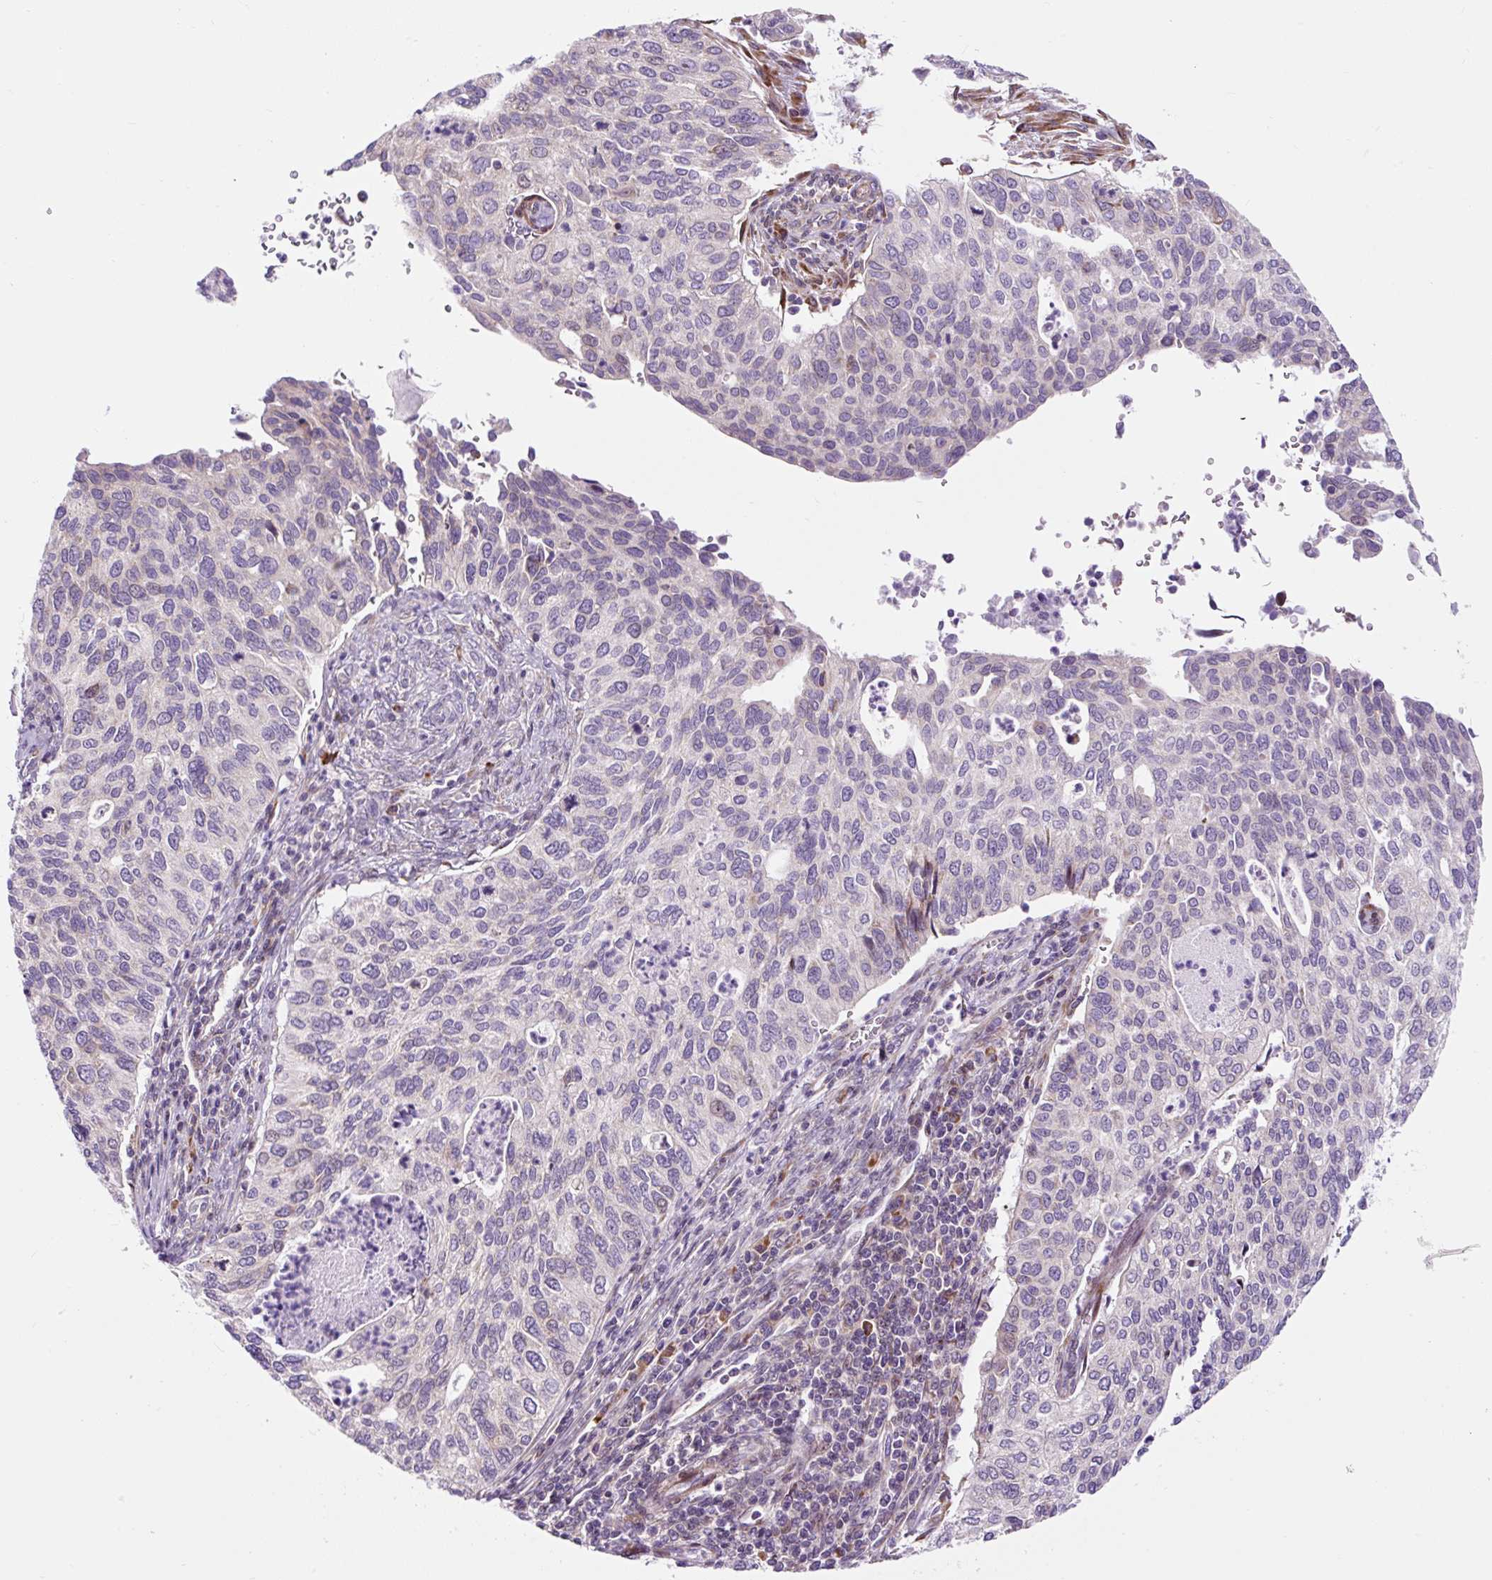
{"staining": {"intensity": "negative", "quantity": "none", "location": "none"}, "tissue": "cervical cancer", "cell_type": "Tumor cells", "image_type": "cancer", "snomed": [{"axis": "morphology", "description": "Squamous cell carcinoma, NOS"}, {"axis": "topography", "description": "Cervix"}], "caption": "This is an IHC image of cervical cancer (squamous cell carcinoma). There is no positivity in tumor cells.", "gene": "CISD3", "patient": {"sex": "female", "age": 38}}